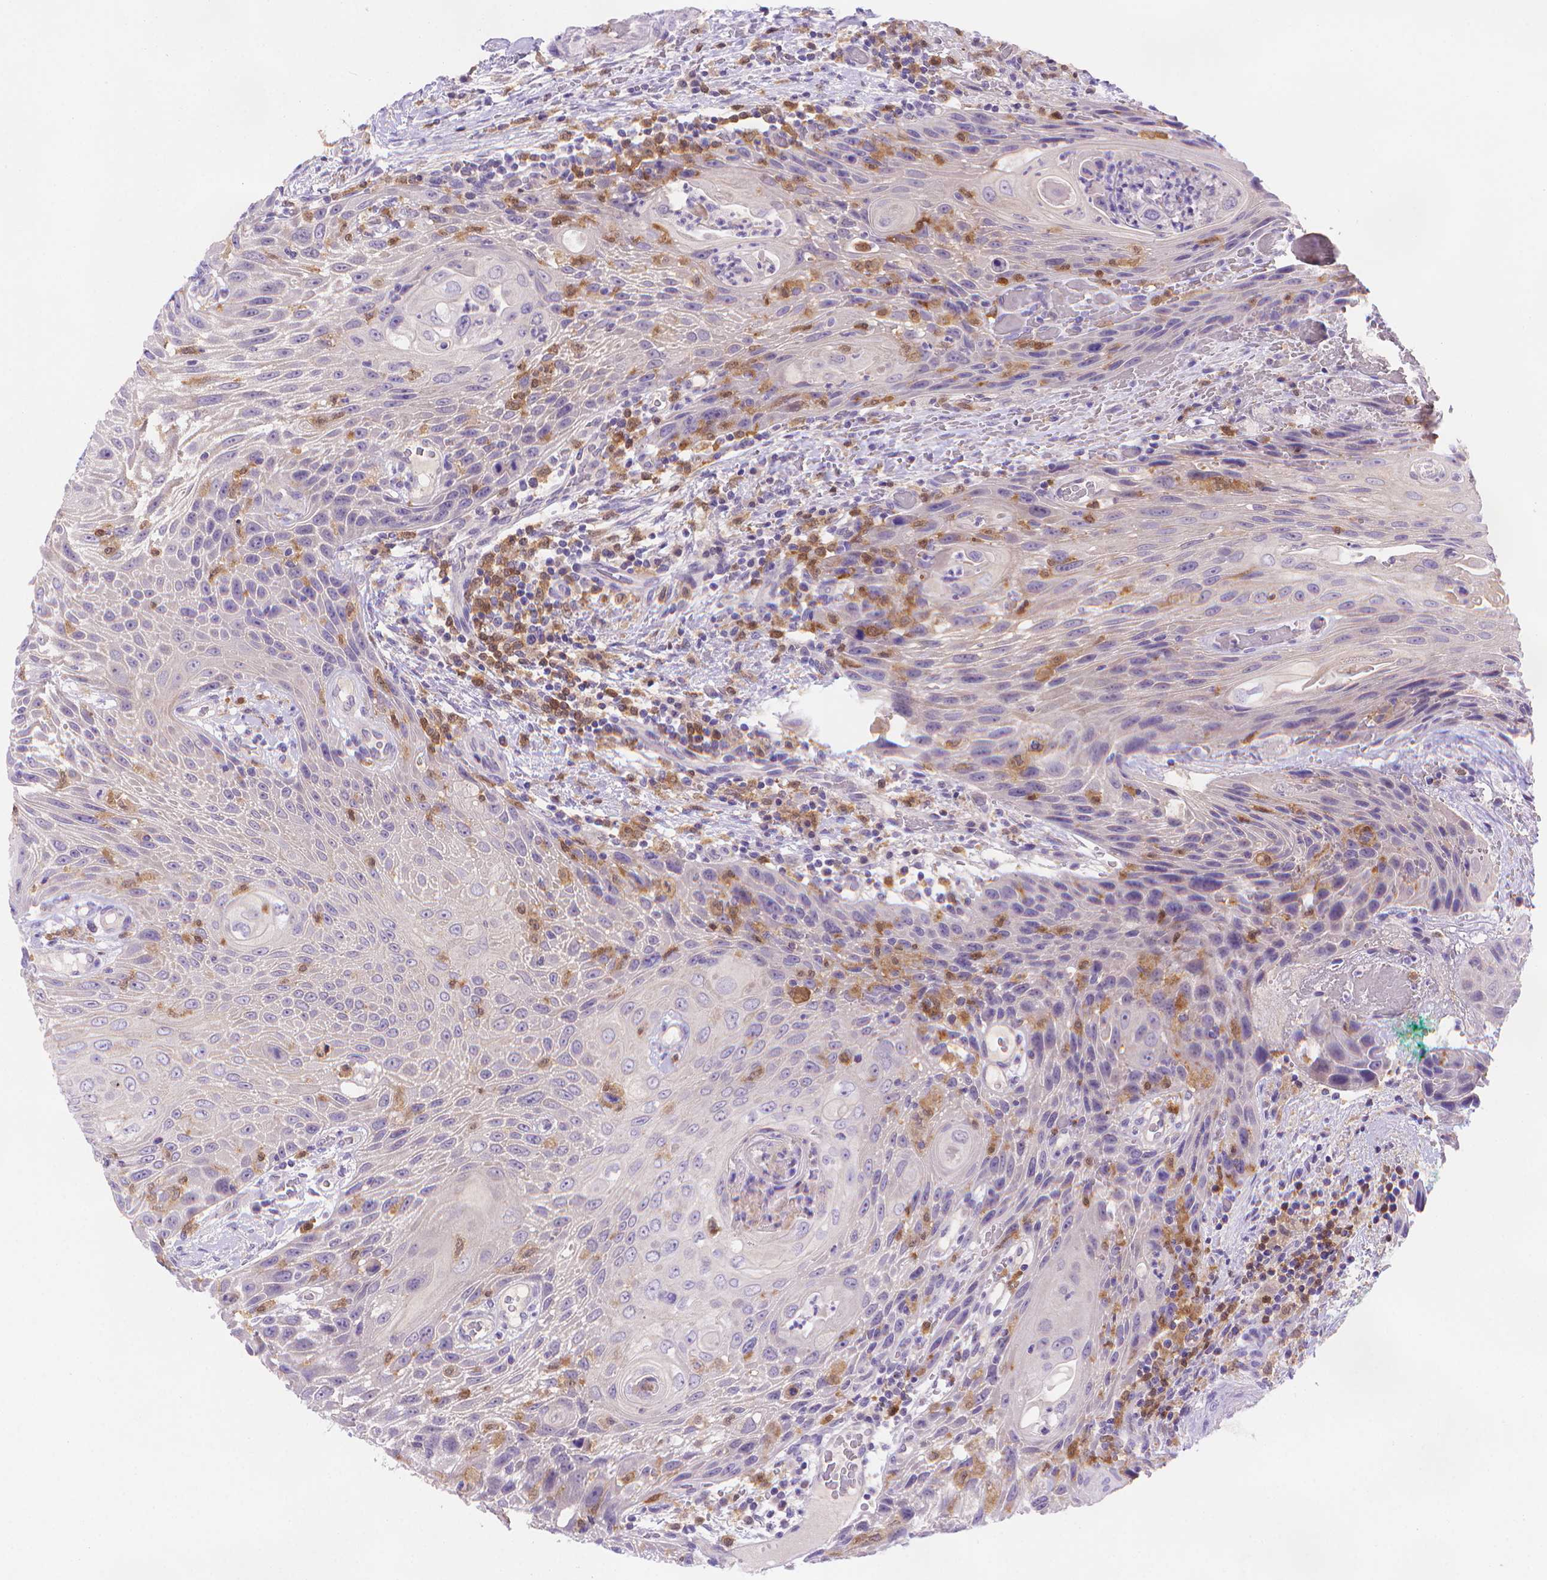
{"staining": {"intensity": "negative", "quantity": "none", "location": "none"}, "tissue": "head and neck cancer", "cell_type": "Tumor cells", "image_type": "cancer", "snomed": [{"axis": "morphology", "description": "Squamous cell carcinoma, NOS"}, {"axis": "topography", "description": "Head-Neck"}], "caption": "Immunohistochemistry (IHC) micrograph of human squamous cell carcinoma (head and neck) stained for a protein (brown), which exhibits no positivity in tumor cells.", "gene": "FGD2", "patient": {"sex": "male", "age": 69}}